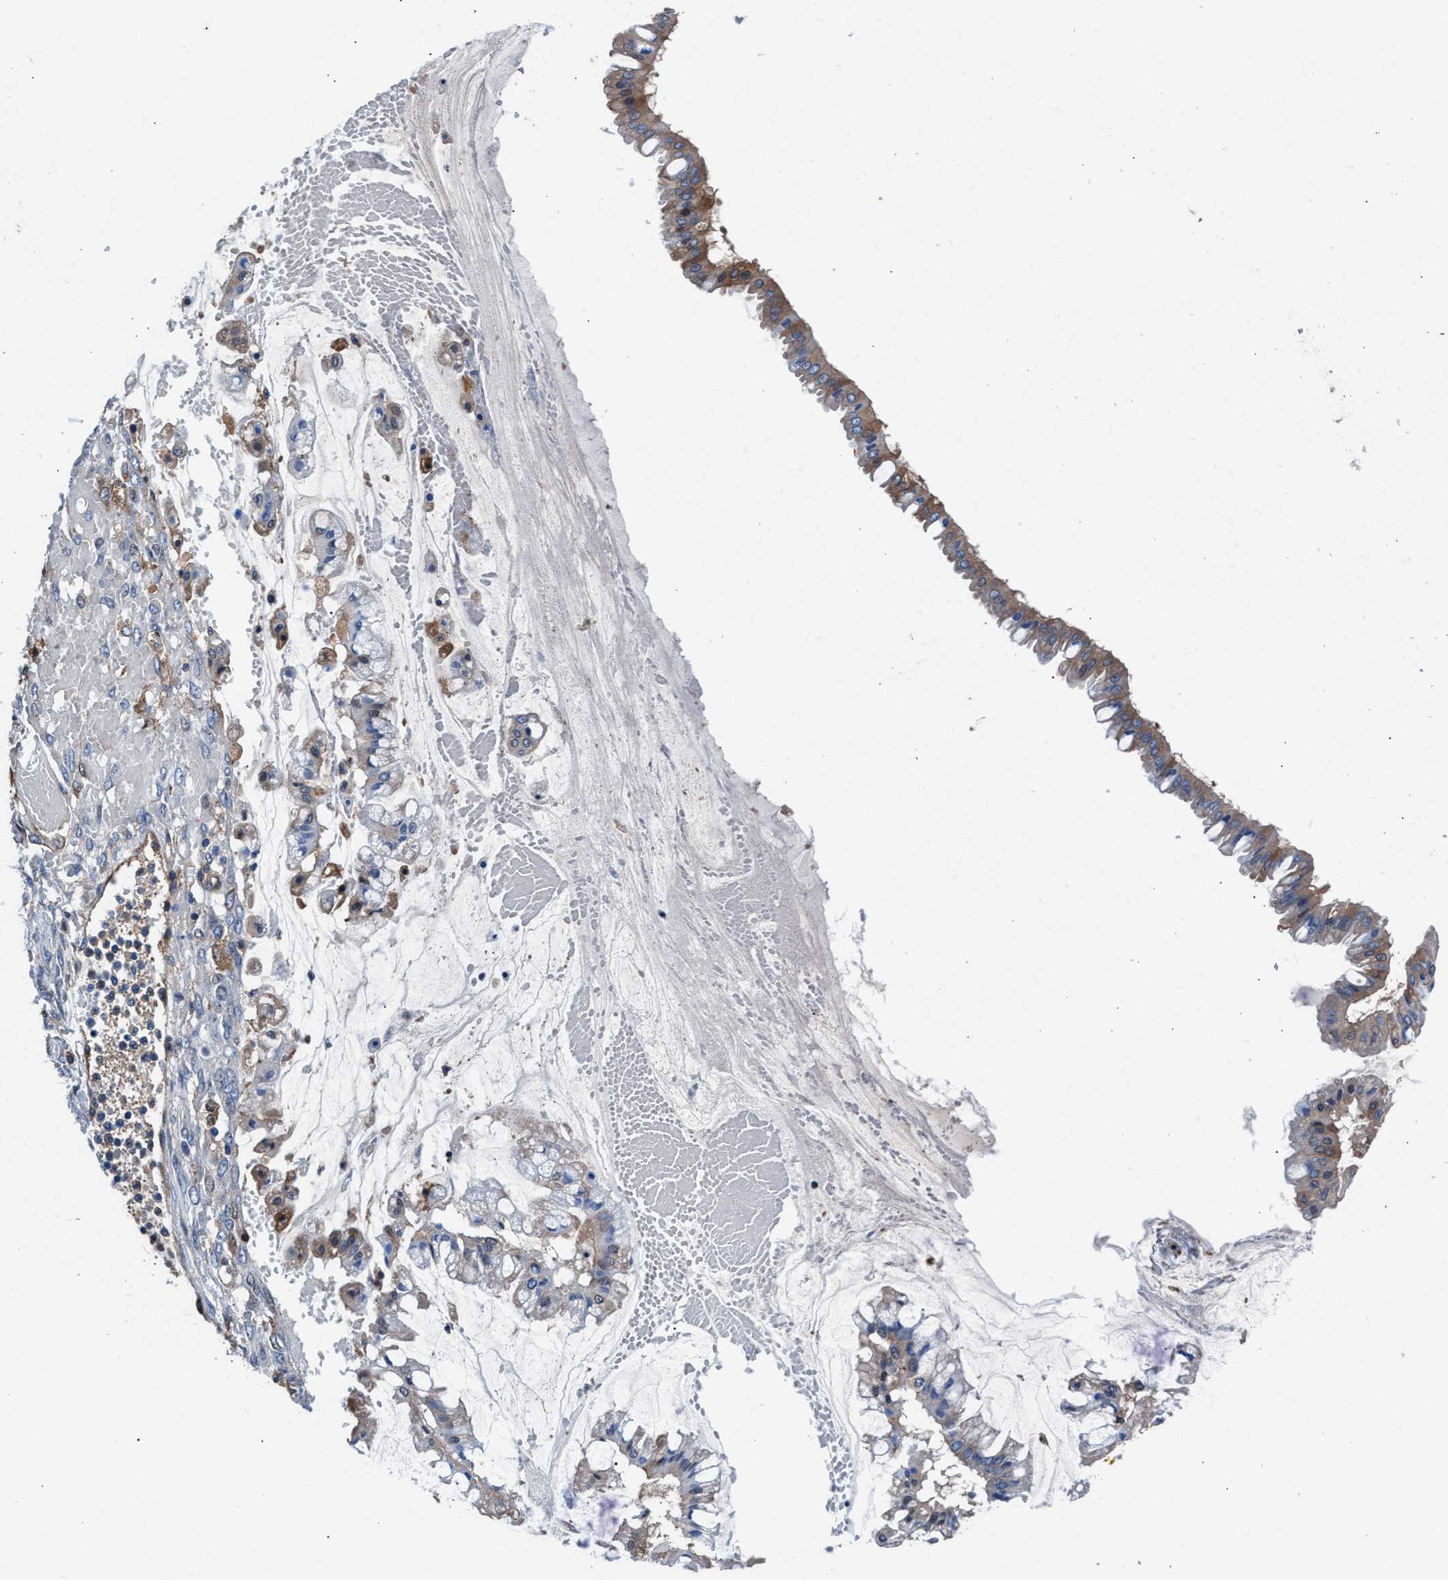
{"staining": {"intensity": "moderate", "quantity": ">75%", "location": "cytoplasmic/membranous"}, "tissue": "ovarian cancer", "cell_type": "Tumor cells", "image_type": "cancer", "snomed": [{"axis": "morphology", "description": "Cystadenocarcinoma, mucinous, NOS"}, {"axis": "topography", "description": "Ovary"}], "caption": "Immunohistochemistry staining of mucinous cystadenocarcinoma (ovarian), which exhibits medium levels of moderate cytoplasmic/membranous positivity in approximately >75% of tumor cells indicating moderate cytoplasmic/membranous protein positivity. The staining was performed using DAB (brown) for protein detection and nuclei were counterstained in hematoxylin (blue).", "gene": "SH3GL1", "patient": {"sex": "female", "age": 73}}